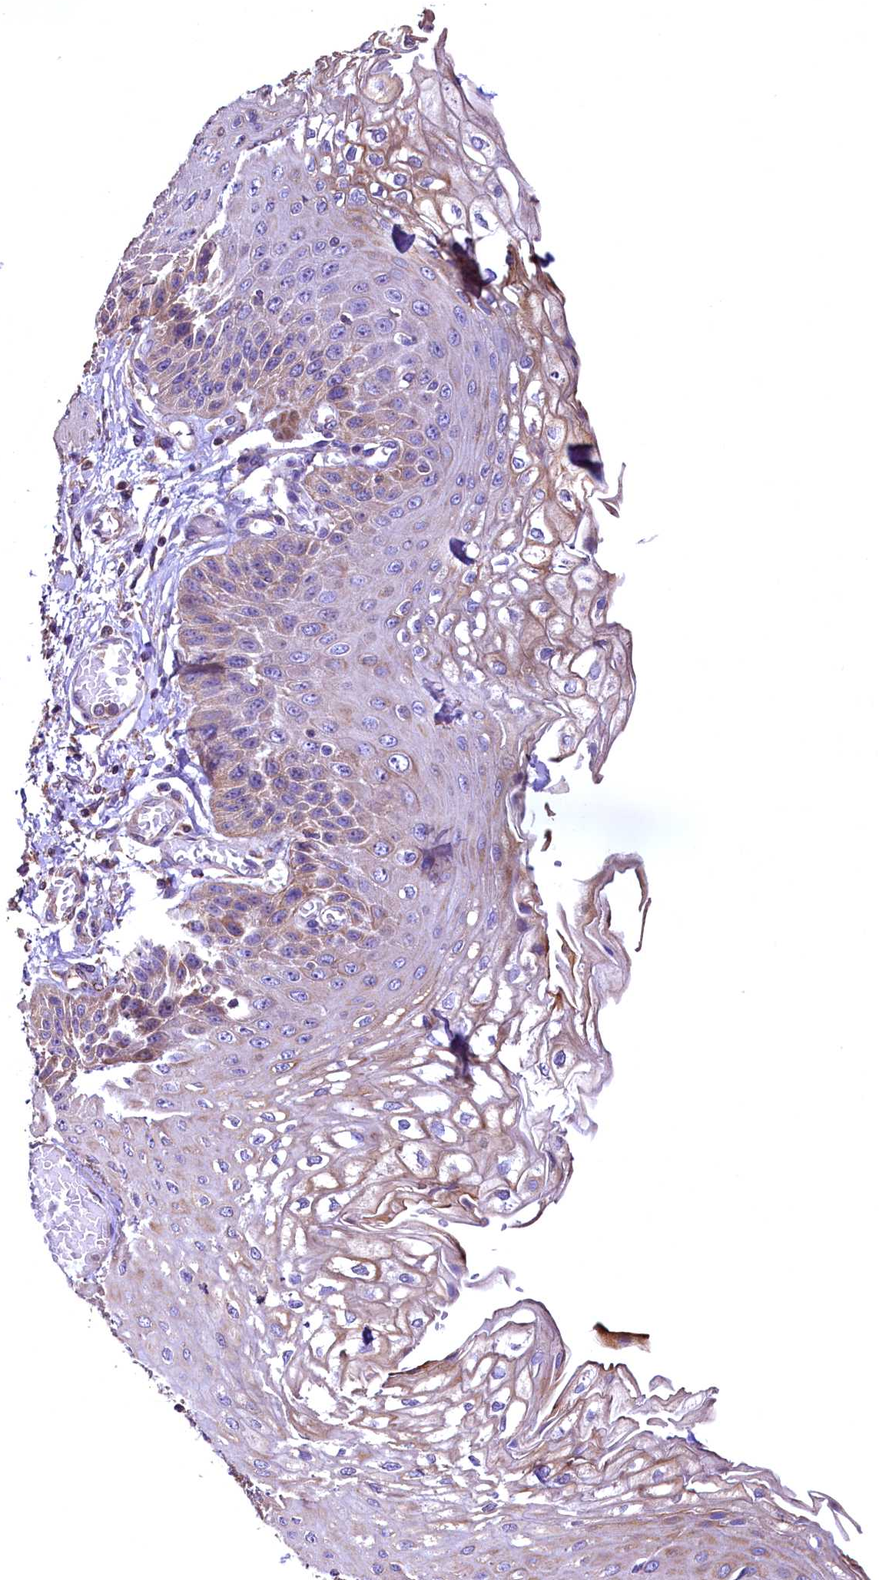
{"staining": {"intensity": "moderate", "quantity": "<25%", "location": "cytoplasmic/membranous"}, "tissue": "esophagus", "cell_type": "Squamous epithelial cells", "image_type": "normal", "snomed": [{"axis": "morphology", "description": "Normal tissue, NOS"}, {"axis": "topography", "description": "Esophagus"}], "caption": "Squamous epithelial cells exhibit moderate cytoplasmic/membranous expression in about <25% of cells in unremarkable esophagus.", "gene": "RASSF1", "patient": {"sex": "male", "age": 81}}